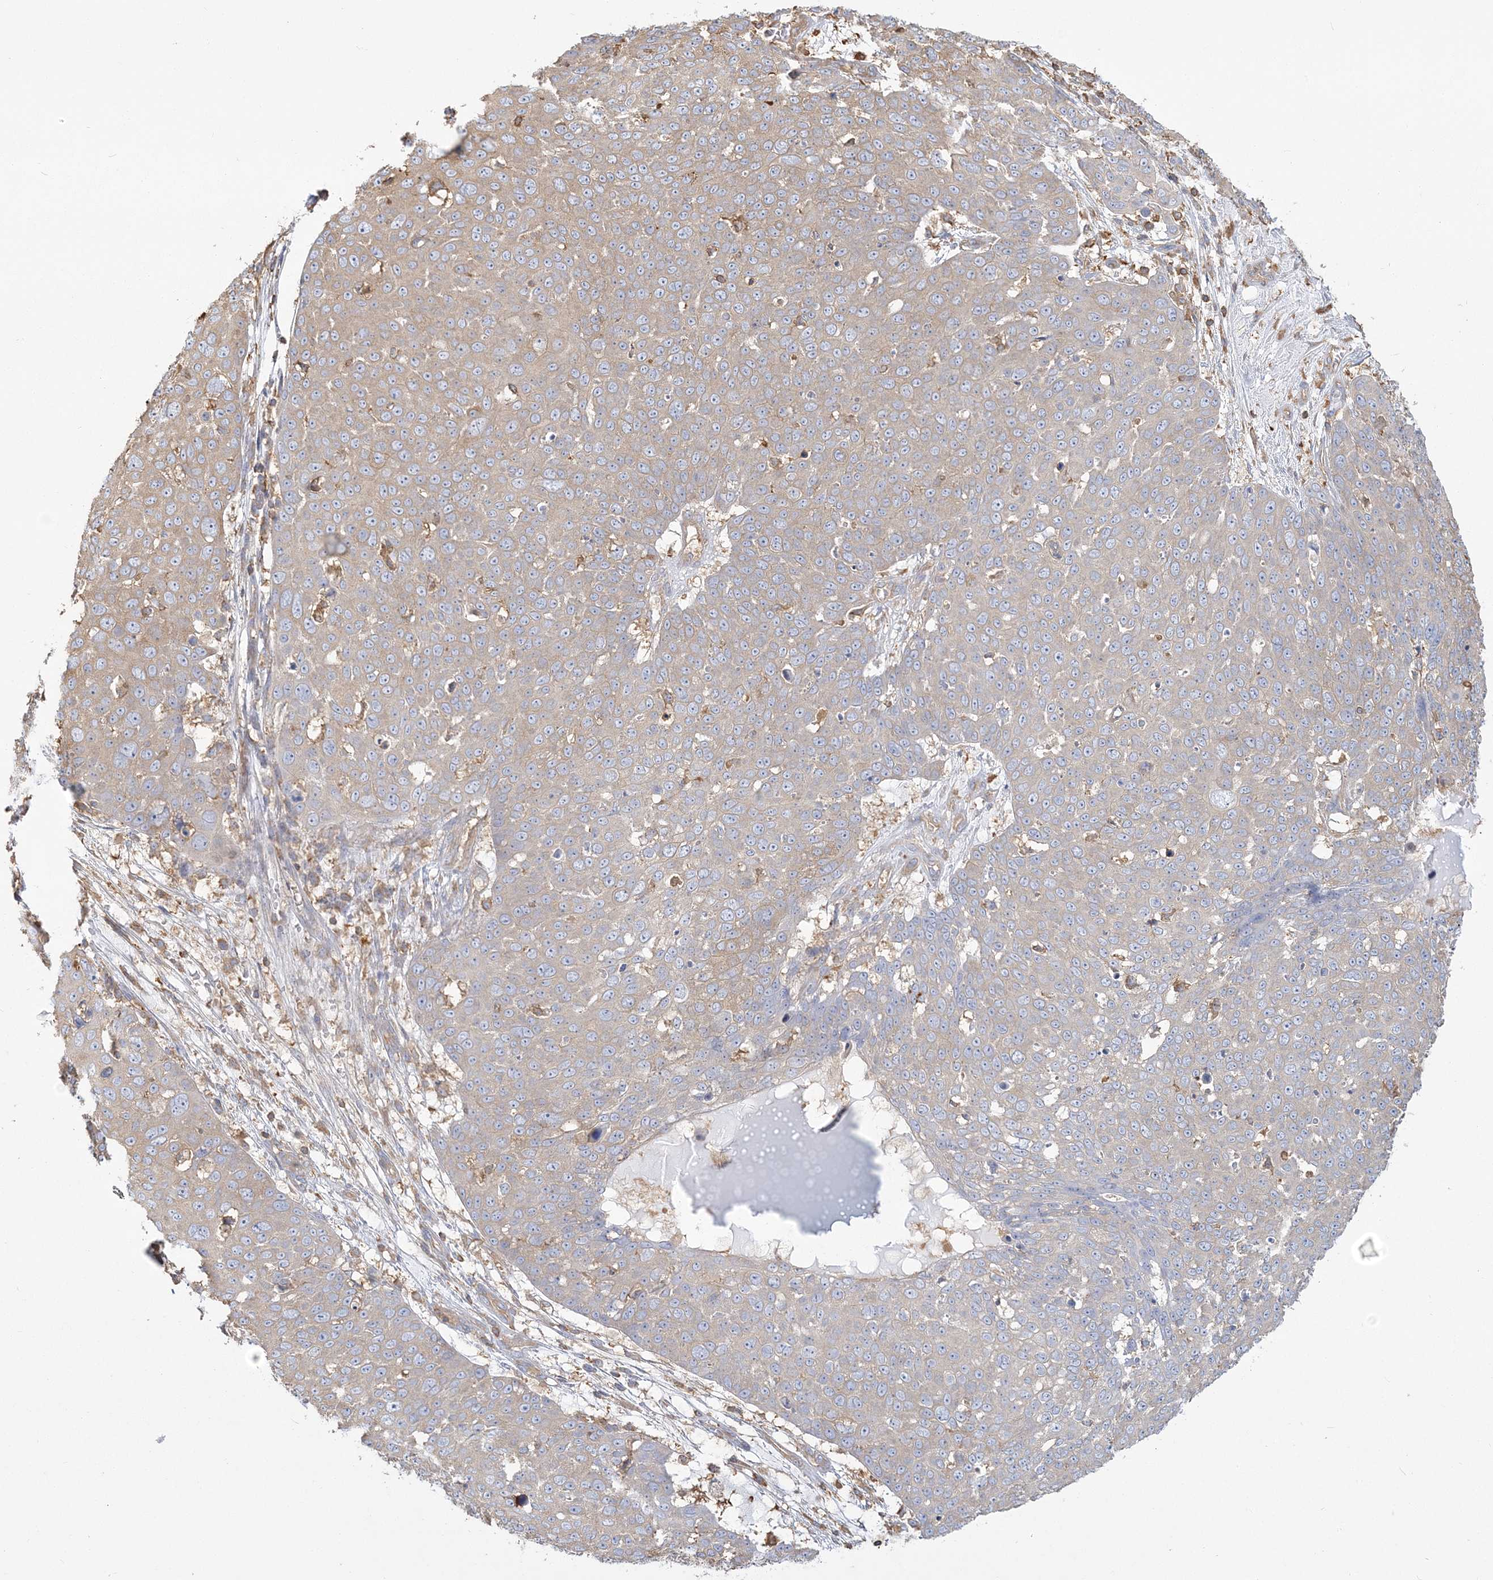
{"staining": {"intensity": "weak", "quantity": "<25%", "location": "cytoplasmic/membranous"}, "tissue": "skin cancer", "cell_type": "Tumor cells", "image_type": "cancer", "snomed": [{"axis": "morphology", "description": "Squamous cell carcinoma, NOS"}, {"axis": "topography", "description": "Skin"}], "caption": "Skin squamous cell carcinoma stained for a protein using immunohistochemistry (IHC) displays no staining tumor cells.", "gene": "ANKS1A", "patient": {"sex": "male", "age": 71}}